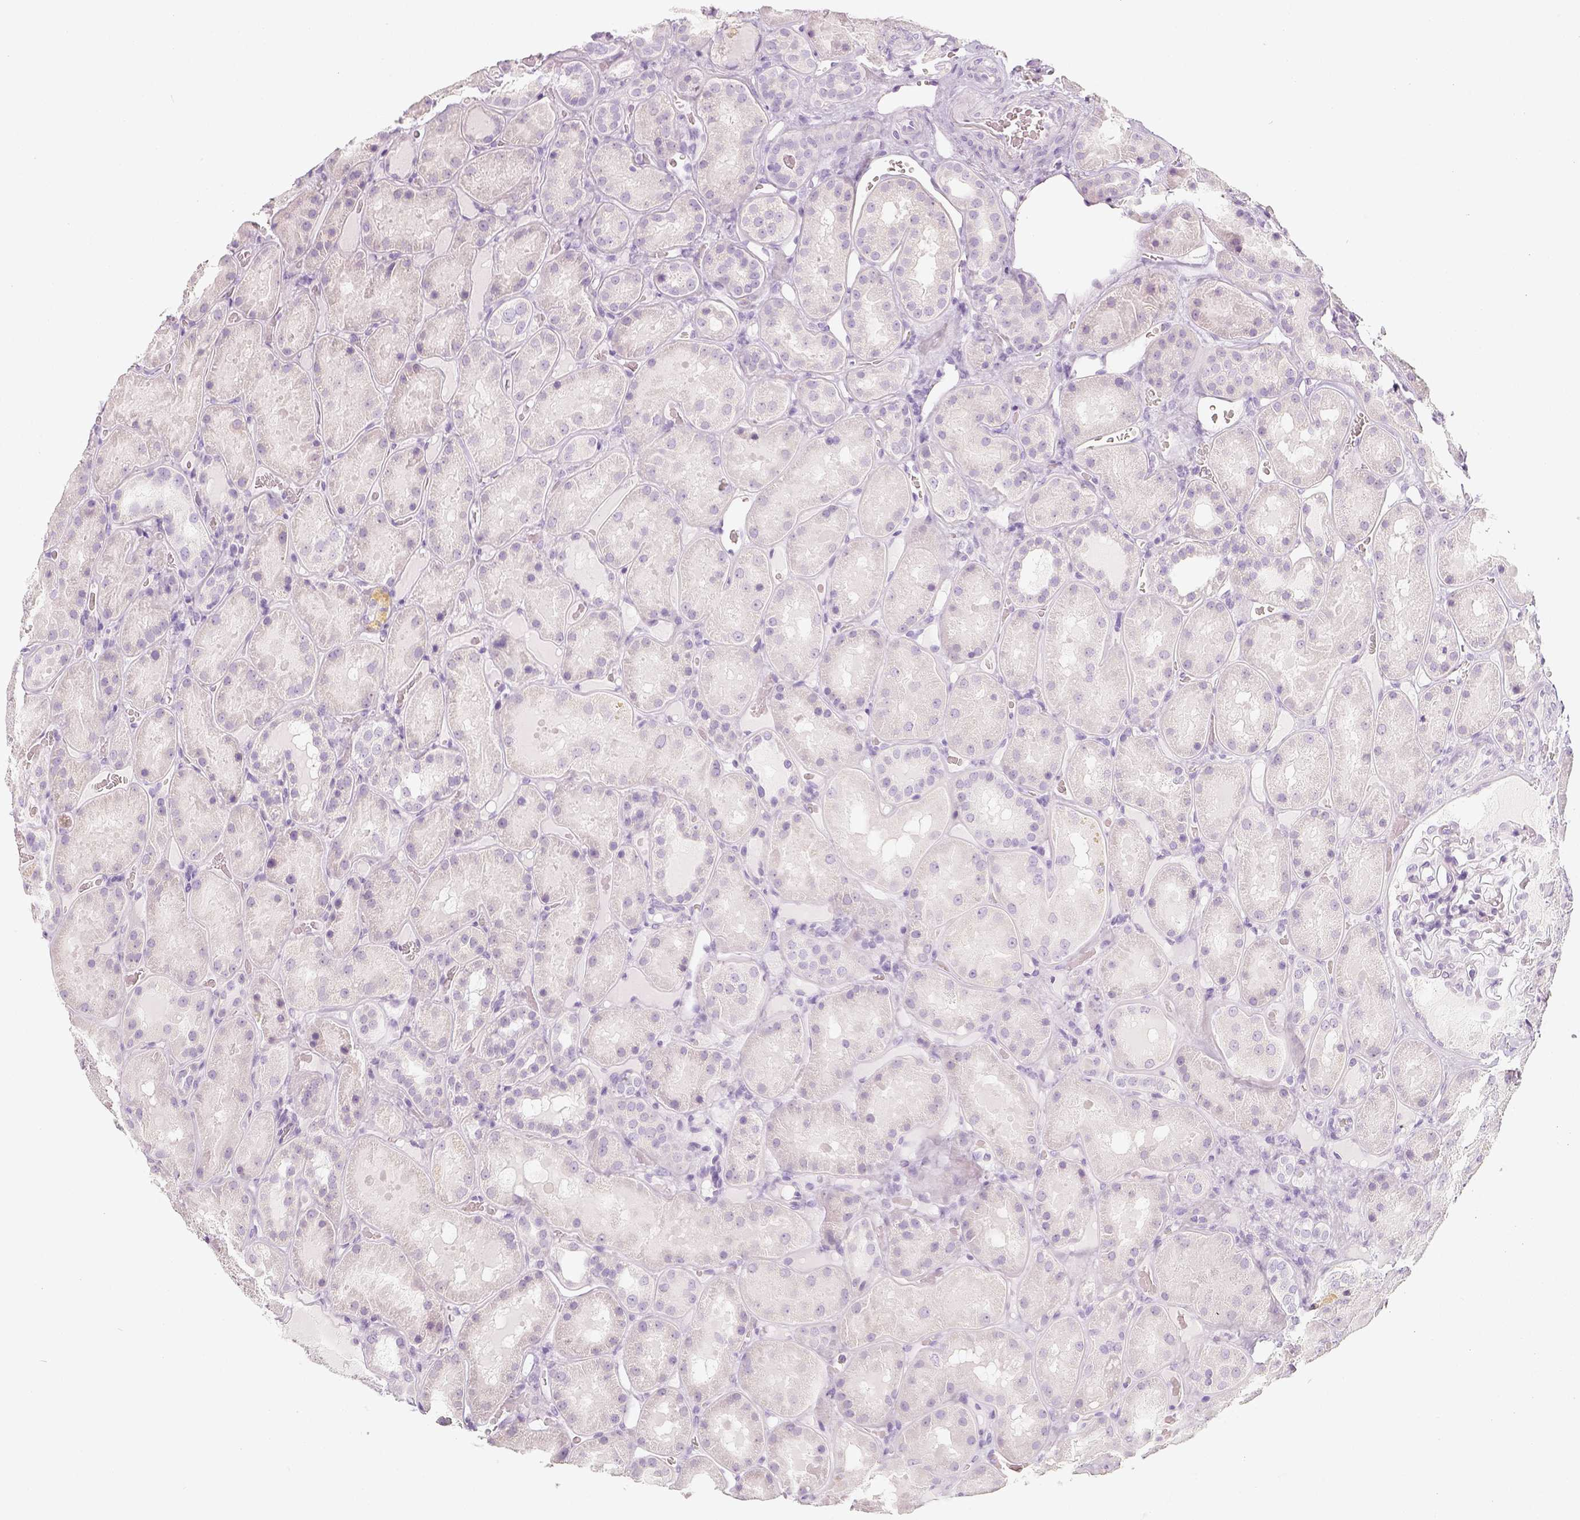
{"staining": {"intensity": "negative", "quantity": "none", "location": "none"}, "tissue": "kidney", "cell_type": "Cells in glomeruli", "image_type": "normal", "snomed": [{"axis": "morphology", "description": "Normal tissue, NOS"}, {"axis": "topography", "description": "Kidney"}], "caption": "This is a micrograph of immunohistochemistry staining of normal kidney, which shows no expression in cells in glomeruli.", "gene": "NECAB2", "patient": {"sex": "male", "age": 73}}